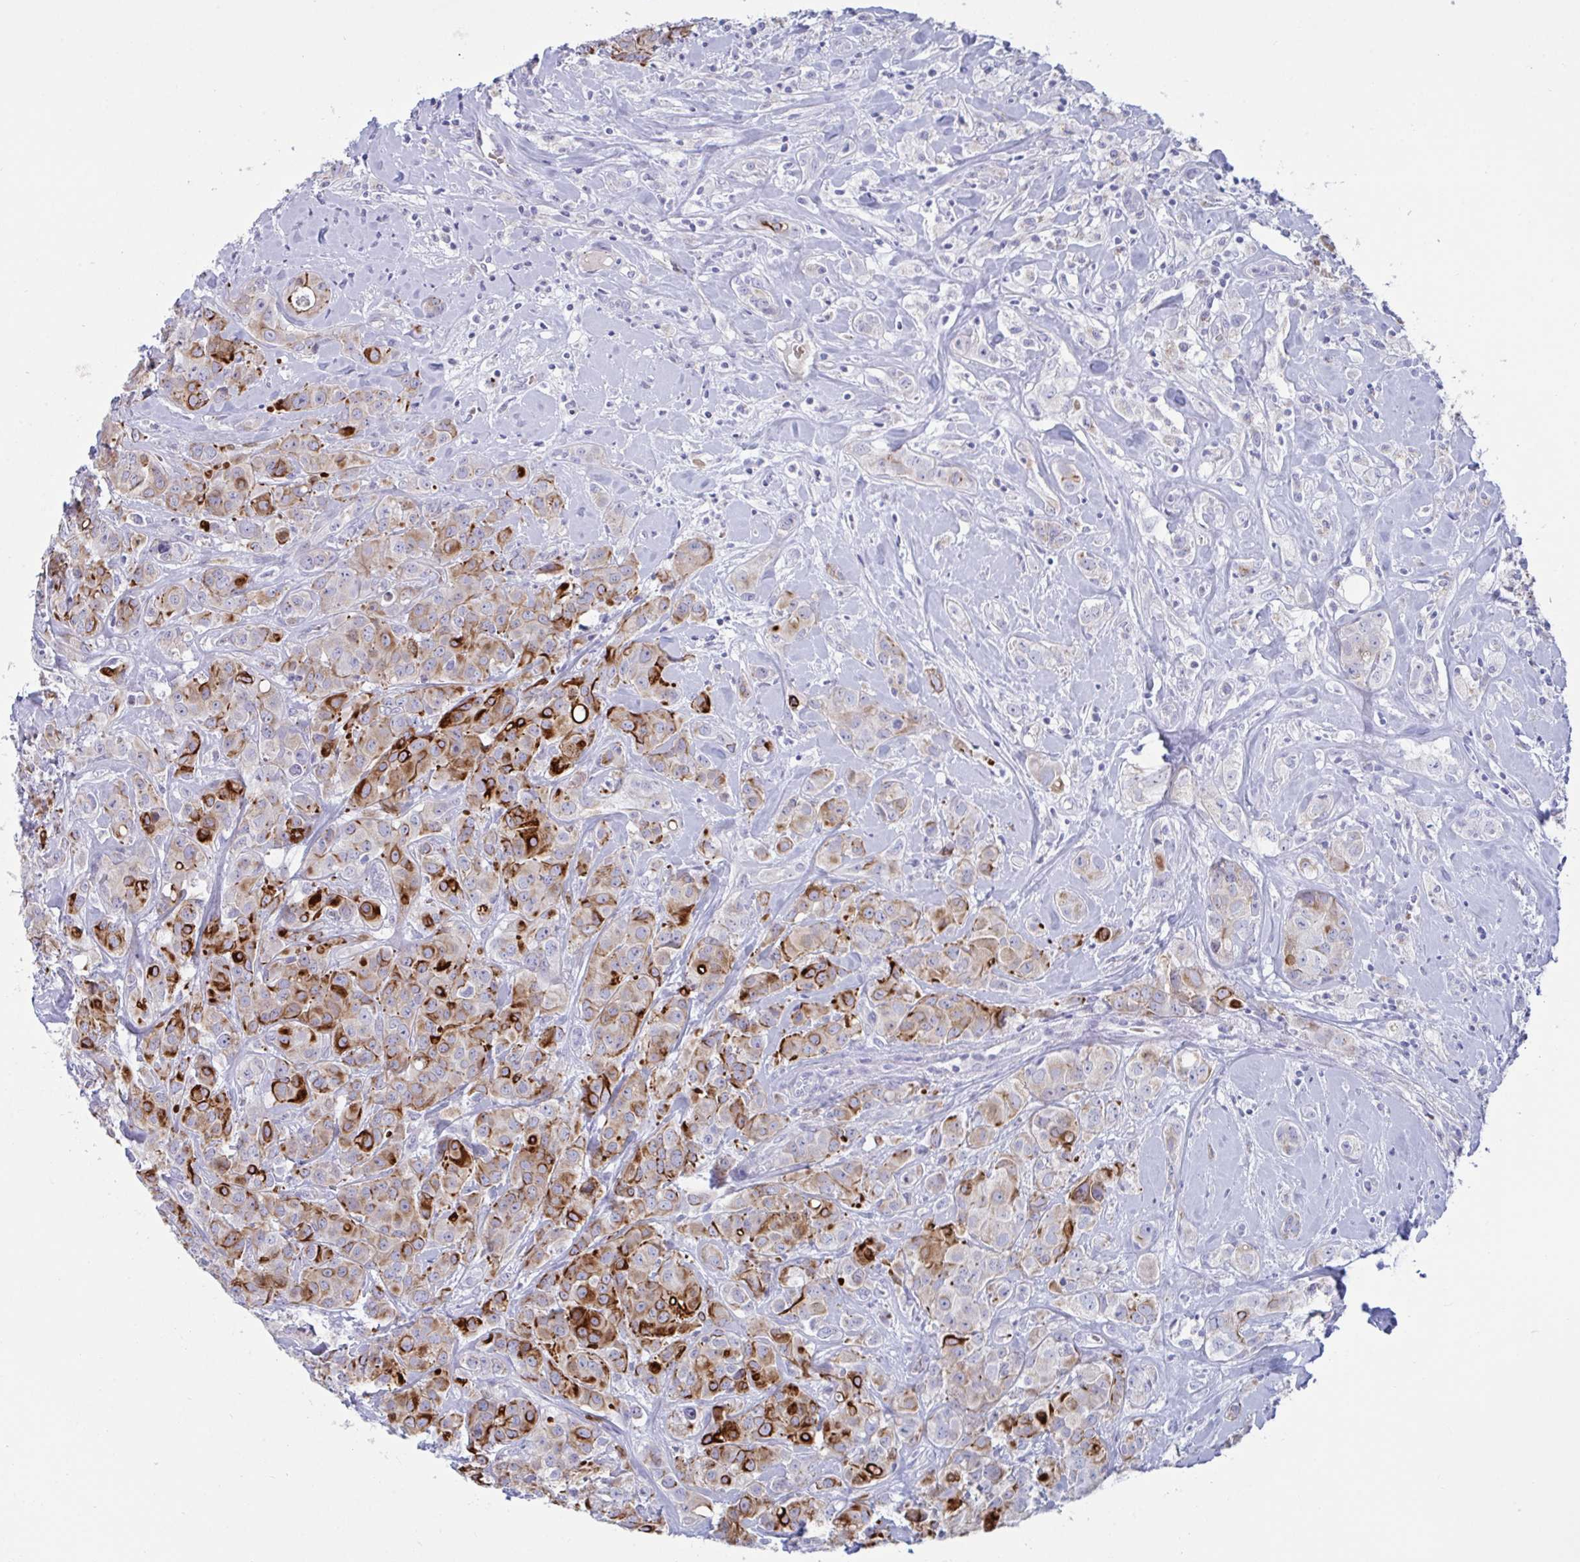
{"staining": {"intensity": "strong", "quantity": "25%-75%", "location": "cytoplasmic/membranous"}, "tissue": "breast cancer", "cell_type": "Tumor cells", "image_type": "cancer", "snomed": [{"axis": "morphology", "description": "Normal tissue, NOS"}, {"axis": "morphology", "description": "Duct carcinoma"}, {"axis": "topography", "description": "Breast"}], "caption": "Strong cytoplasmic/membranous expression is appreciated in about 25%-75% of tumor cells in invasive ductal carcinoma (breast). (Brightfield microscopy of DAB IHC at high magnification).", "gene": "TAS2R38", "patient": {"sex": "female", "age": 43}}